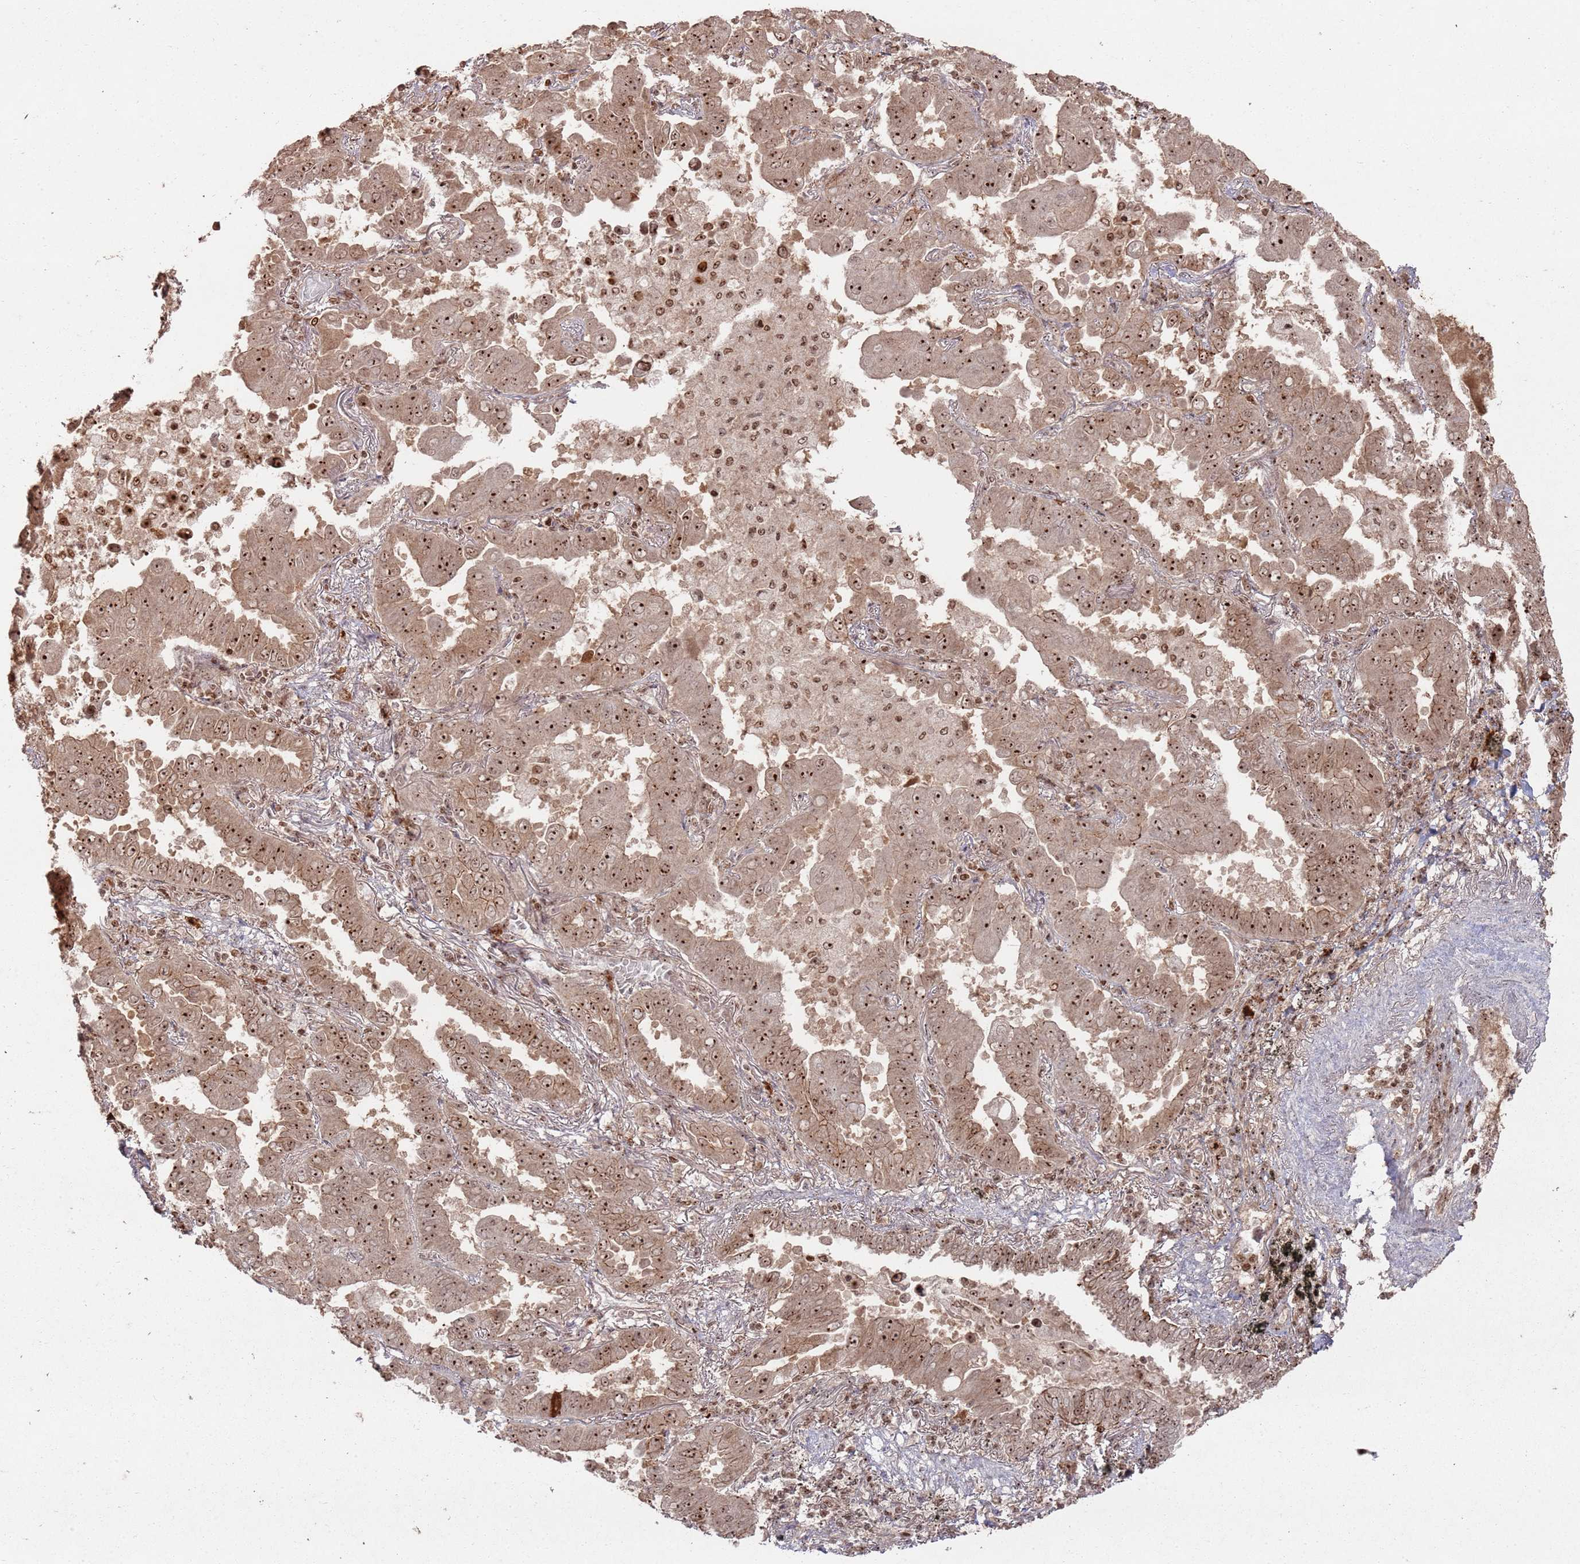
{"staining": {"intensity": "strong", "quantity": ">75%", "location": "nuclear"}, "tissue": "lung cancer", "cell_type": "Tumor cells", "image_type": "cancer", "snomed": [{"axis": "morphology", "description": "Adenocarcinoma, NOS"}, {"axis": "topography", "description": "Lung"}], "caption": "DAB (3,3'-diaminobenzidine) immunohistochemical staining of lung cancer (adenocarcinoma) shows strong nuclear protein staining in about >75% of tumor cells. (brown staining indicates protein expression, while blue staining denotes nuclei).", "gene": "UTP11", "patient": {"sex": "male", "age": 64}}